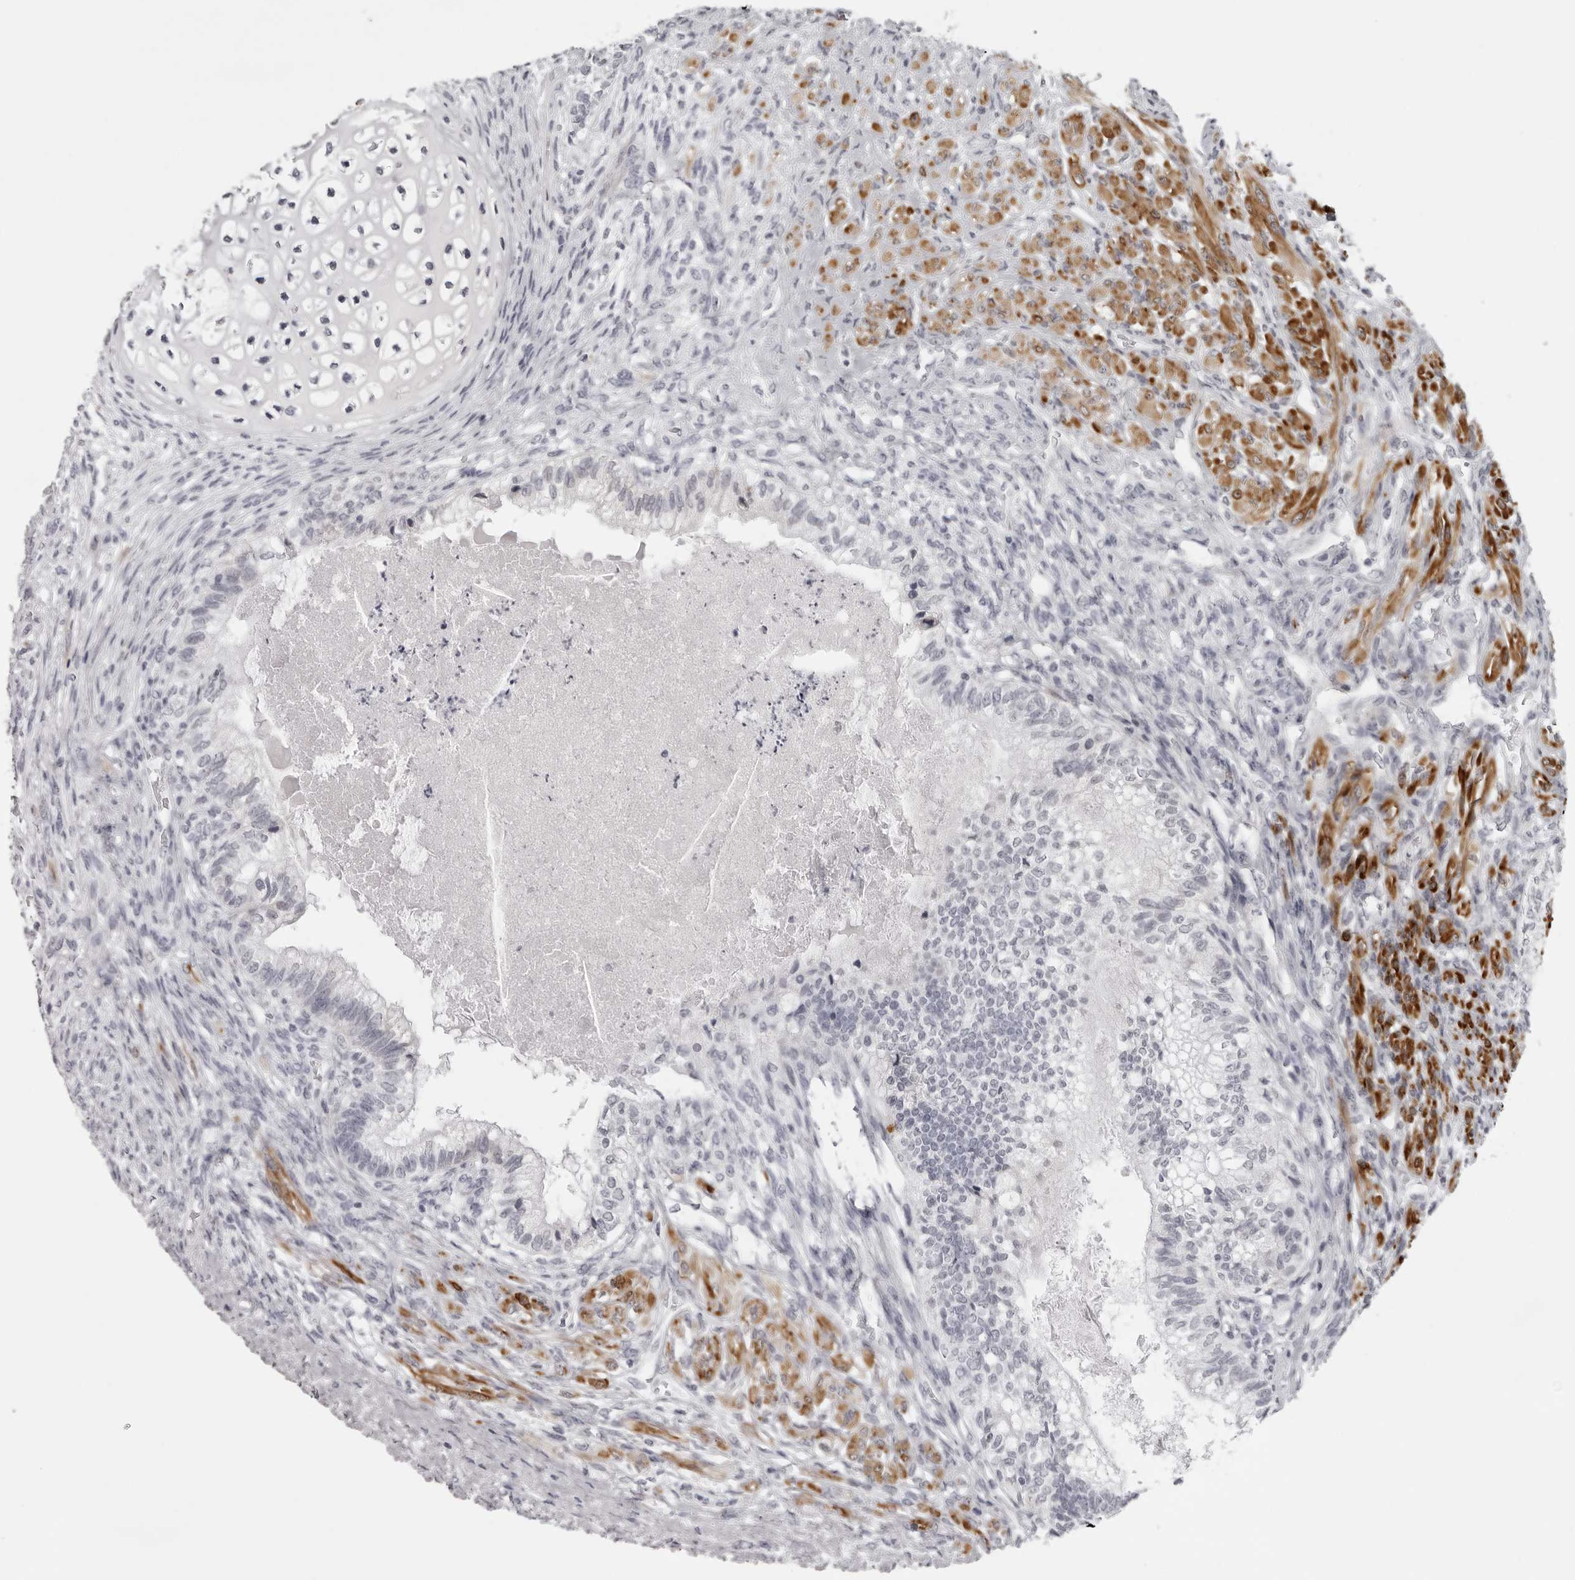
{"staining": {"intensity": "negative", "quantity": "none", "location": "none"}, "tissue": "testis cancer", "cell_type": "Tumor cells", "image_type": "cancer", "snomed": [{"axis": "morphology", "description": "Seminoma, NOS"}, {"axis": "morphology", "description": "Carcinoma, Embryonal, NOS"}, {"axis": "topography", "description": "Testis"}], "caption": "DAB (3,3'-diaminobenzidine) immunohistochemical staining of testis cancer (seminoma) exhibits no significant expression in tumor cells.", "gene": "NUDT18", "patient": {"sex": "male", "age": 28}}